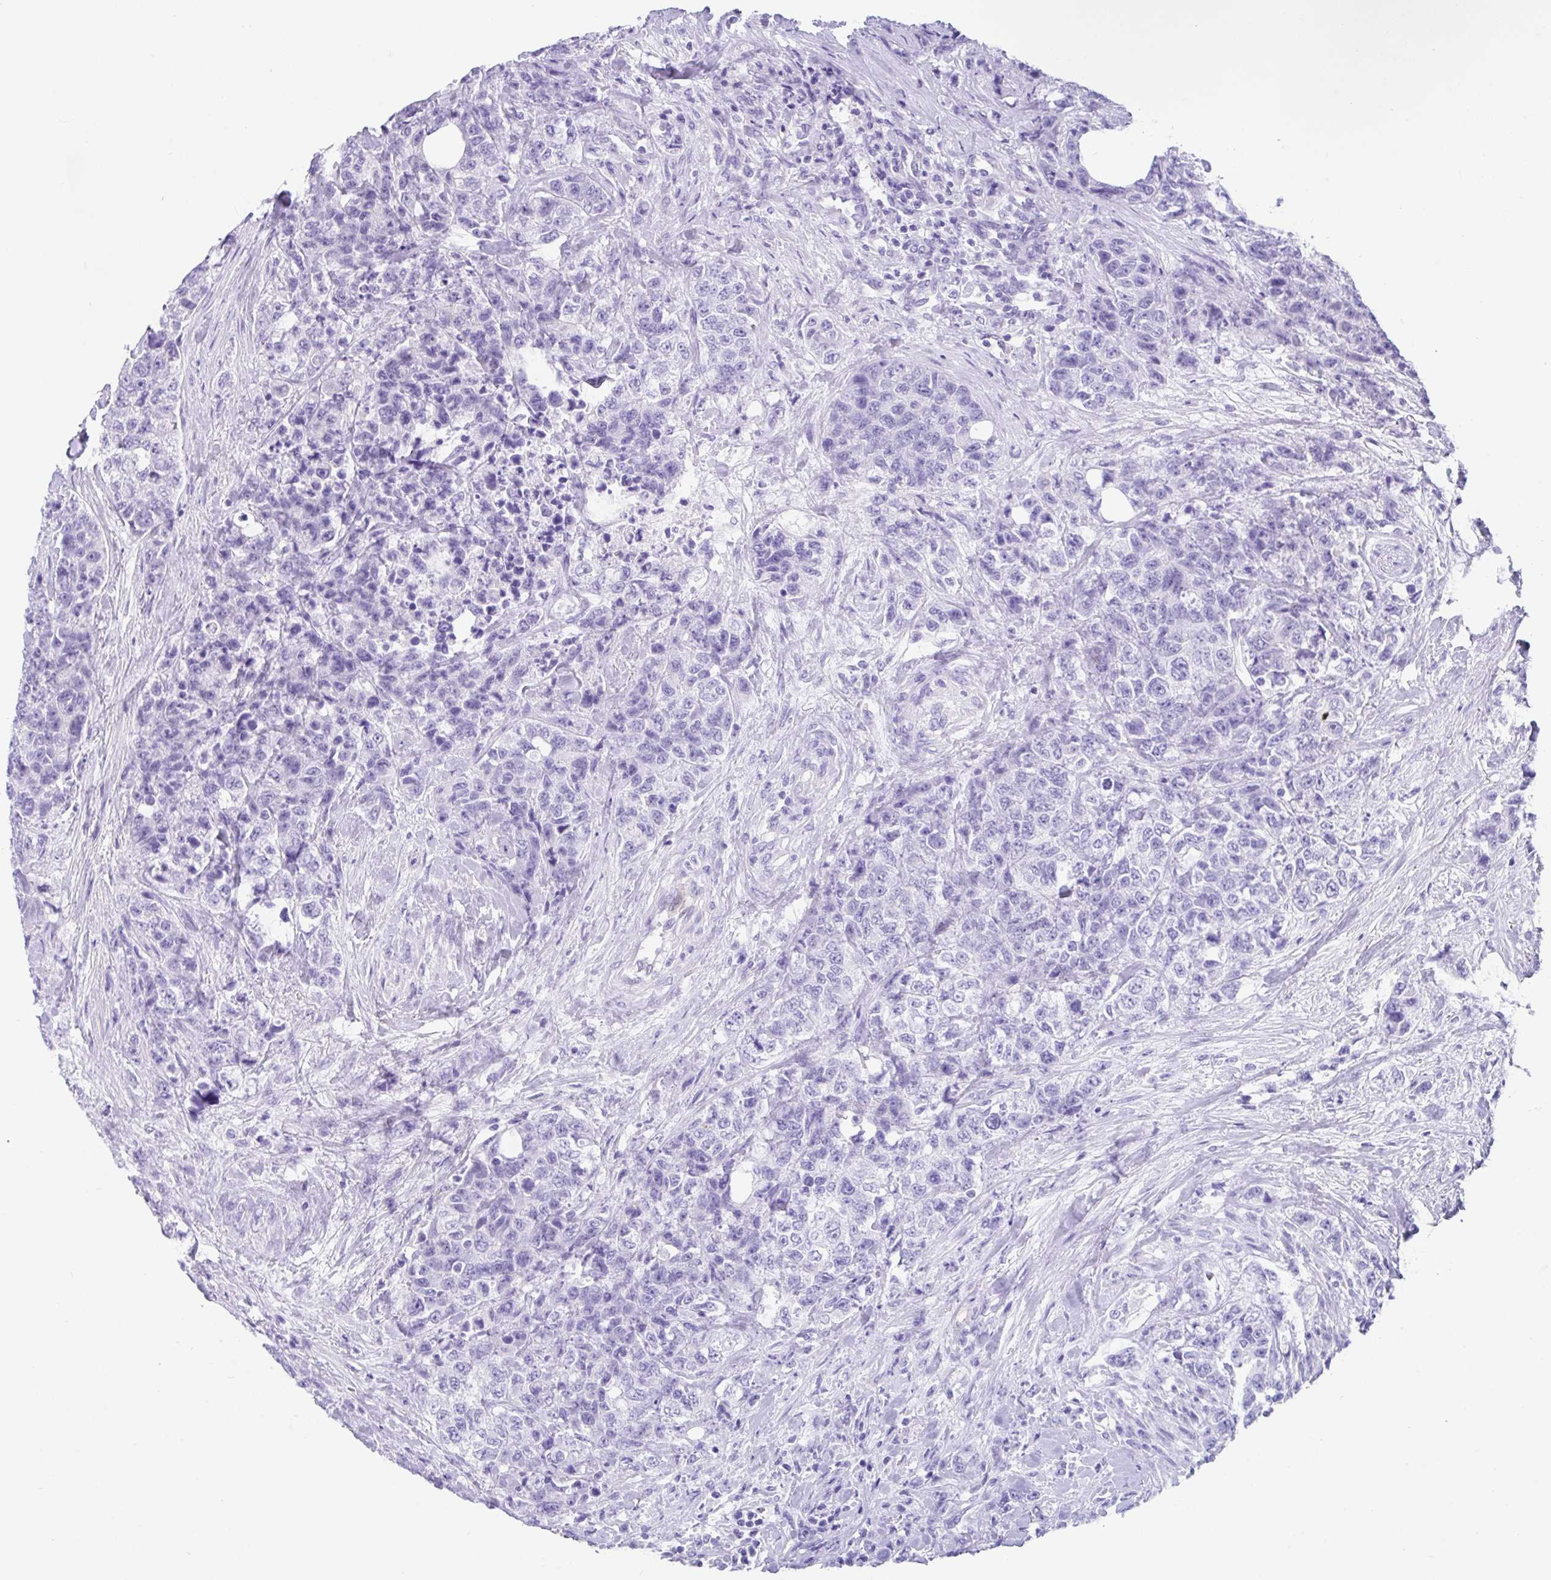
{"staining": {"intensity": "negative", "quantity": "none", "location": "none"}, "tissue": "urothelial cancer", "cell_type": "Tumor cells", "image_type": "cancer", "snomed": [{"axis": "morphology", "description": "Urothelial carcinoma, High grade"}, {"axis": "topography", "description": "Urinary bladder"}], "caption": "Immunohistochemistry (IHC) of urothelial cancer displays no staining in tumor cells. (Brightfield microscopy of DAB immunohistochemistry at high magnification).", "gene": "FAM107A", "patient": {"sex": "female", "age": 78}}